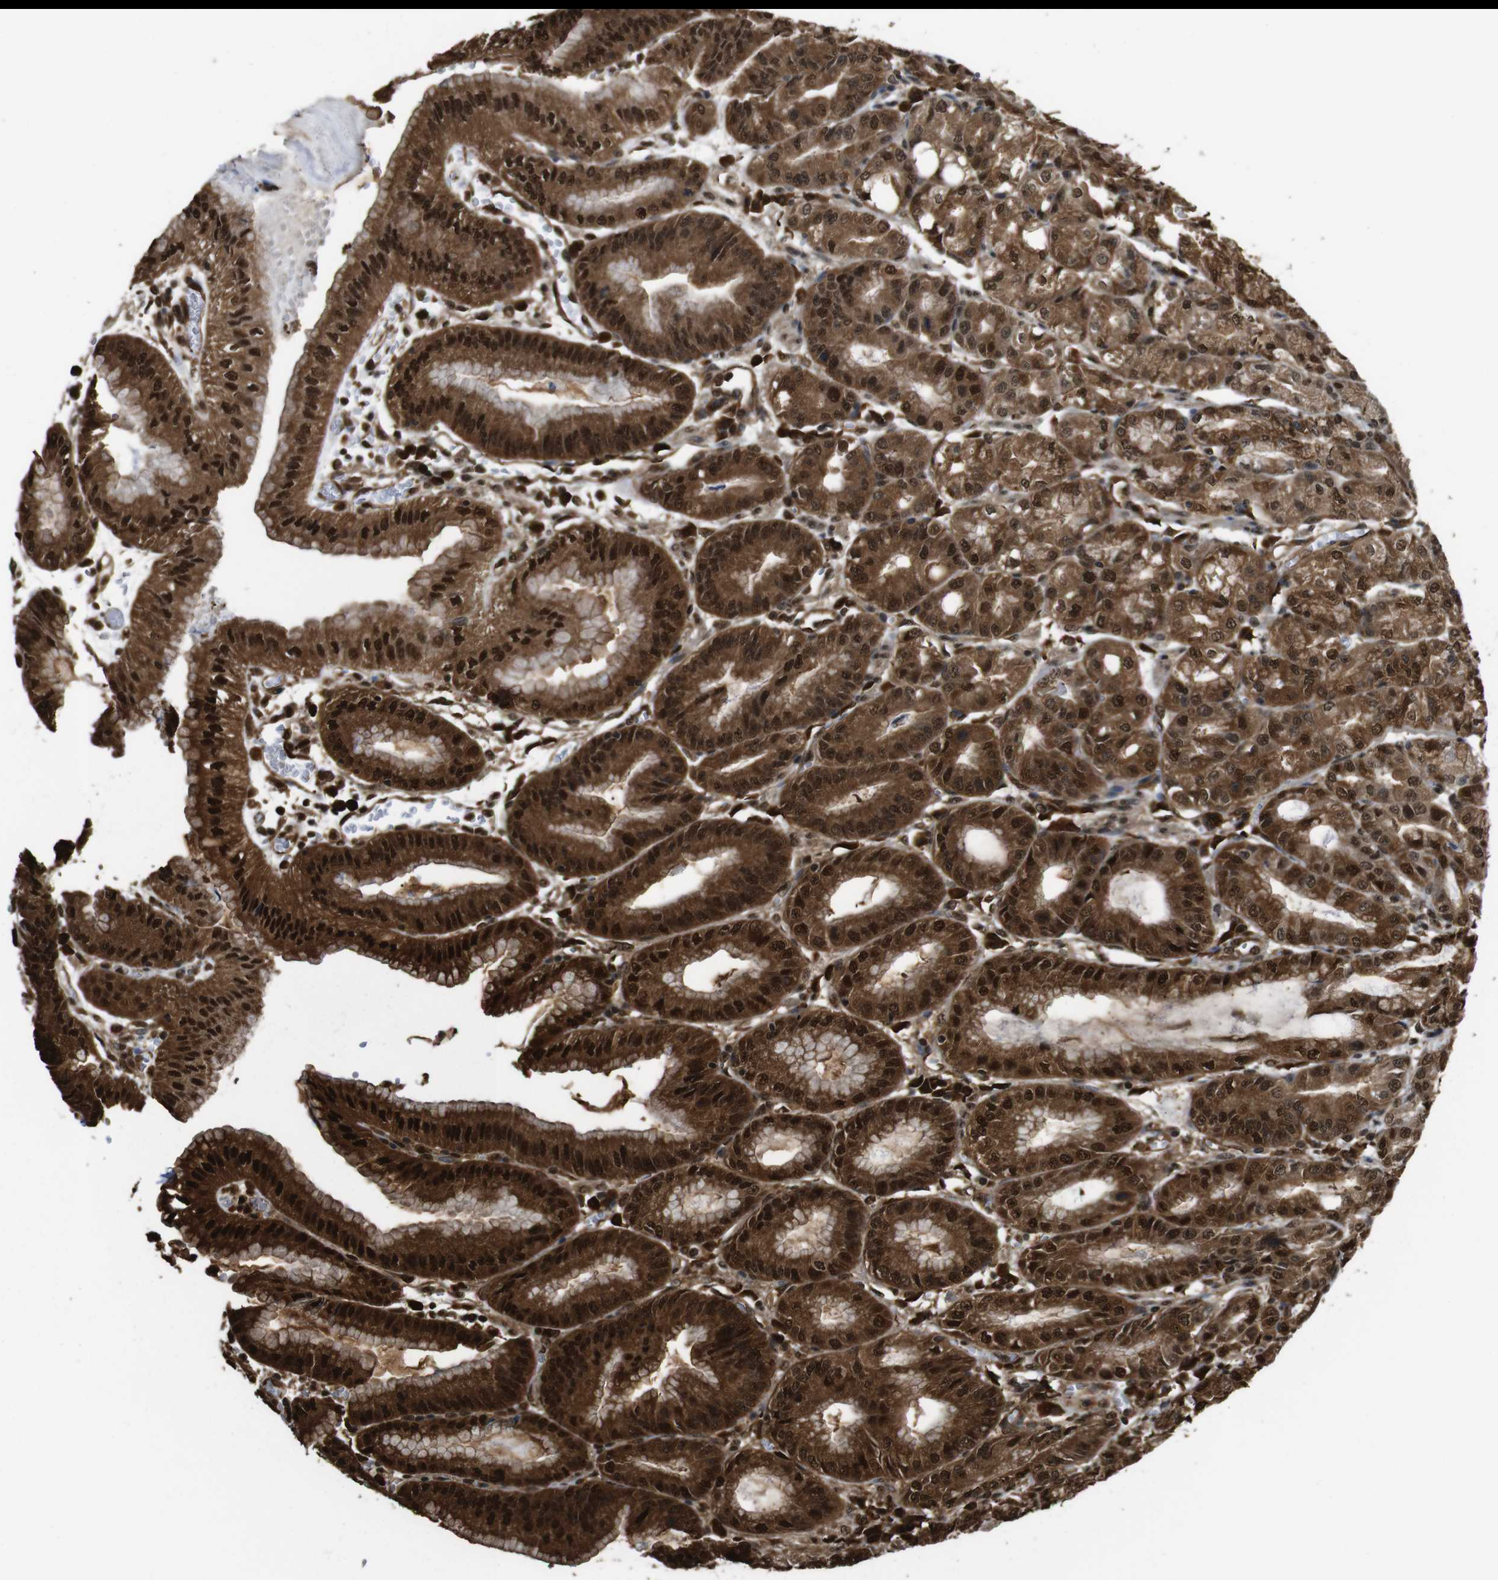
{"staining": {"intensity": "strong", "quantity": ">75%", "location": "cytoplasmic/membranous,nuclear"}, "tissue": "stomach", "cell_type": "Glandular cells", "image_type": "normal", "snomed": [{"axis": "morphology", "description": "Normal tissue, NOS"}, {"axis": "topography", "description": "Stomach, lower"}], "caption": "Brown immunohistochemical staining in benign stomach displays strong cytoplasmic/membranous,nuclear staining in about >75% of glandular cells.", "gene": "VCP", "patient": {"sex": "male", "age": 71}}